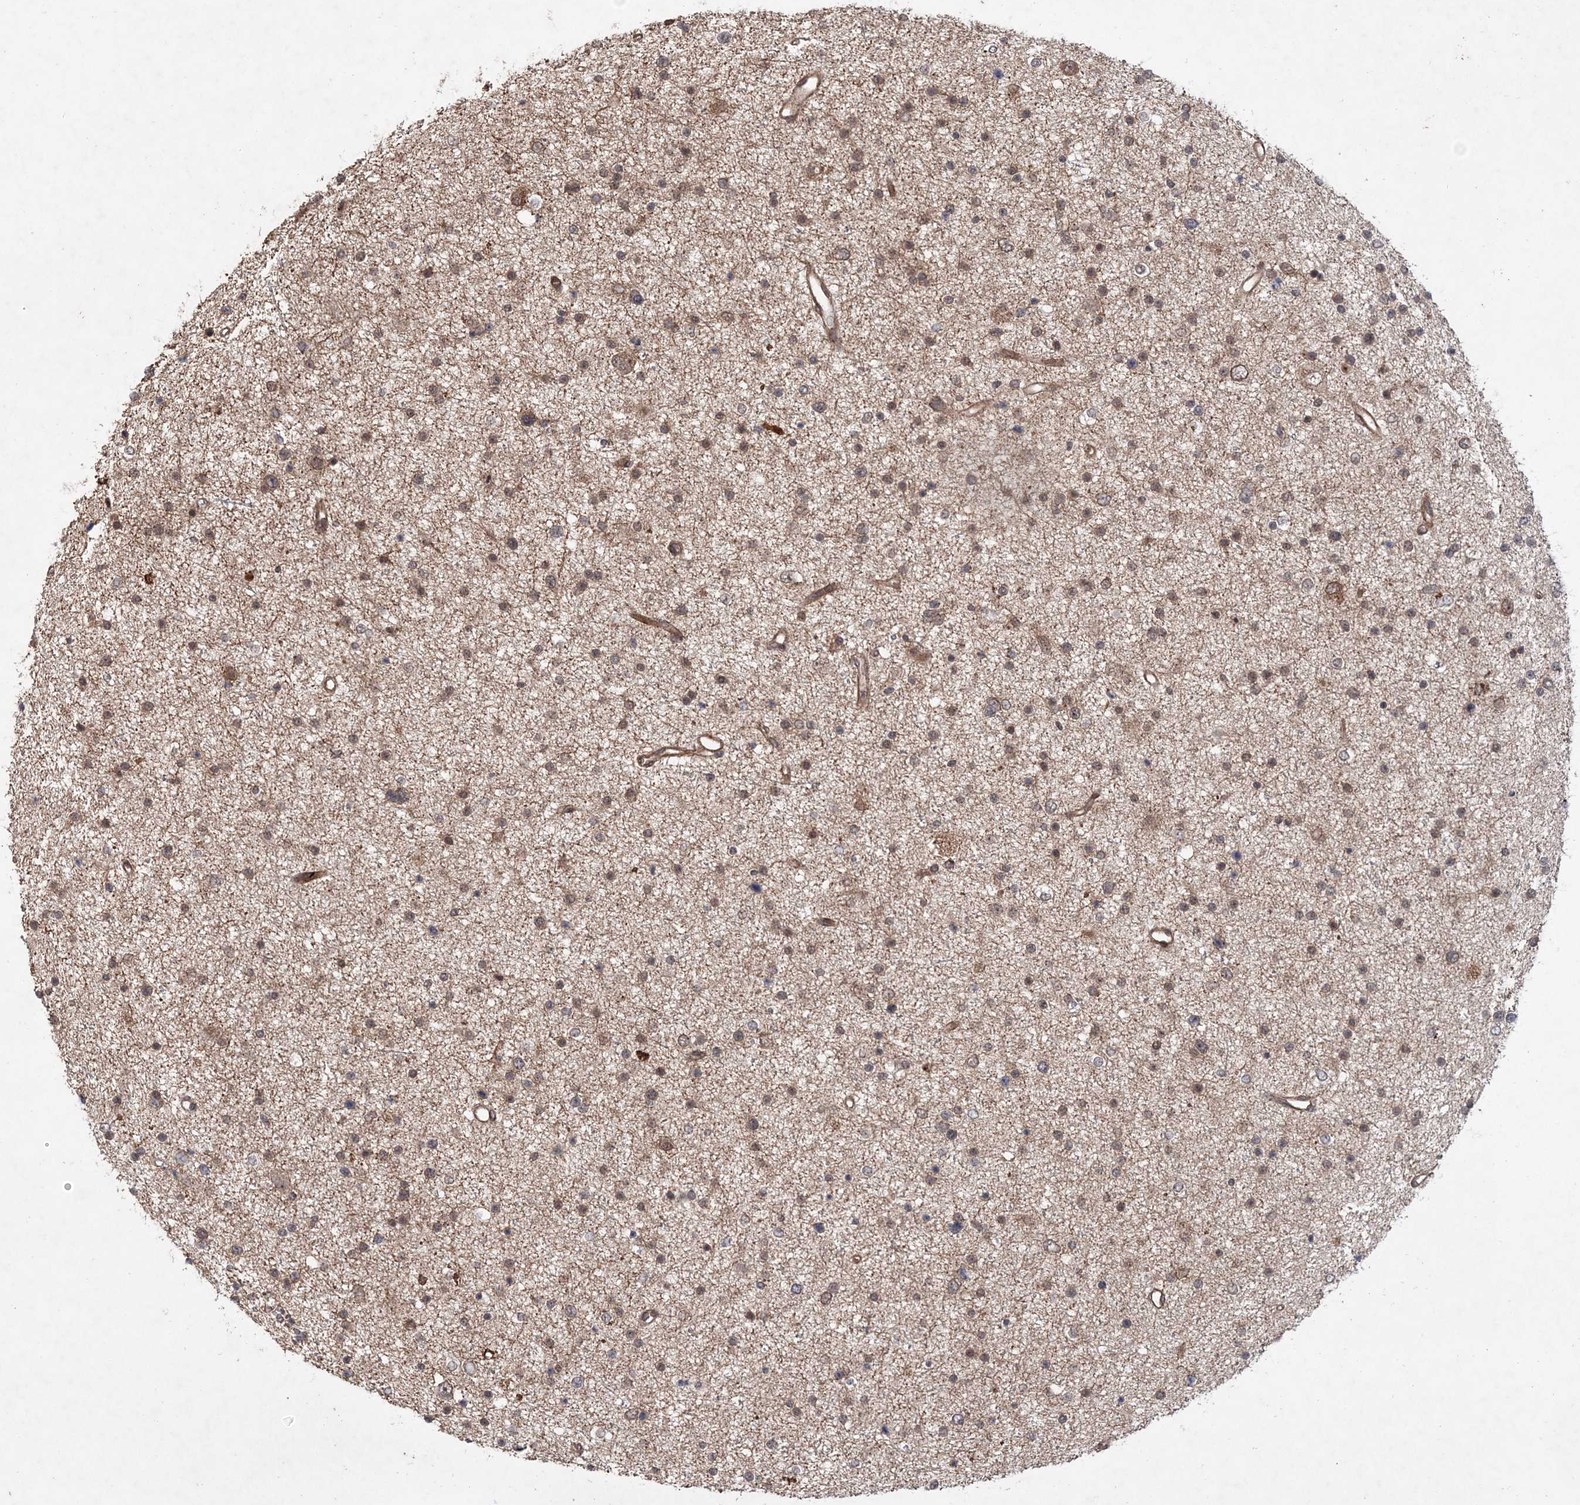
{"staining": {"intensity": "weak", "quantity": "25%-75%", "location": "cytoplasmic/membranous"}, "tissue": "glioma", "cell_type": "Tumor cells", "image_type": "cancer", "snomed": [{"axis": "morphology", "description": "Glioma, malignant, Low grade"}, {"axis": "topography", "description": "Cerebral cortex"}], "caption": "Malignant low-grade glioma tissue shows weak cytoplasmic/membranous expression in about 25%-75% of tumor cells, visualized by immunohistochemistry.", "gene": "UBTD2", "patient": {"sex": "female", "age": 39}}